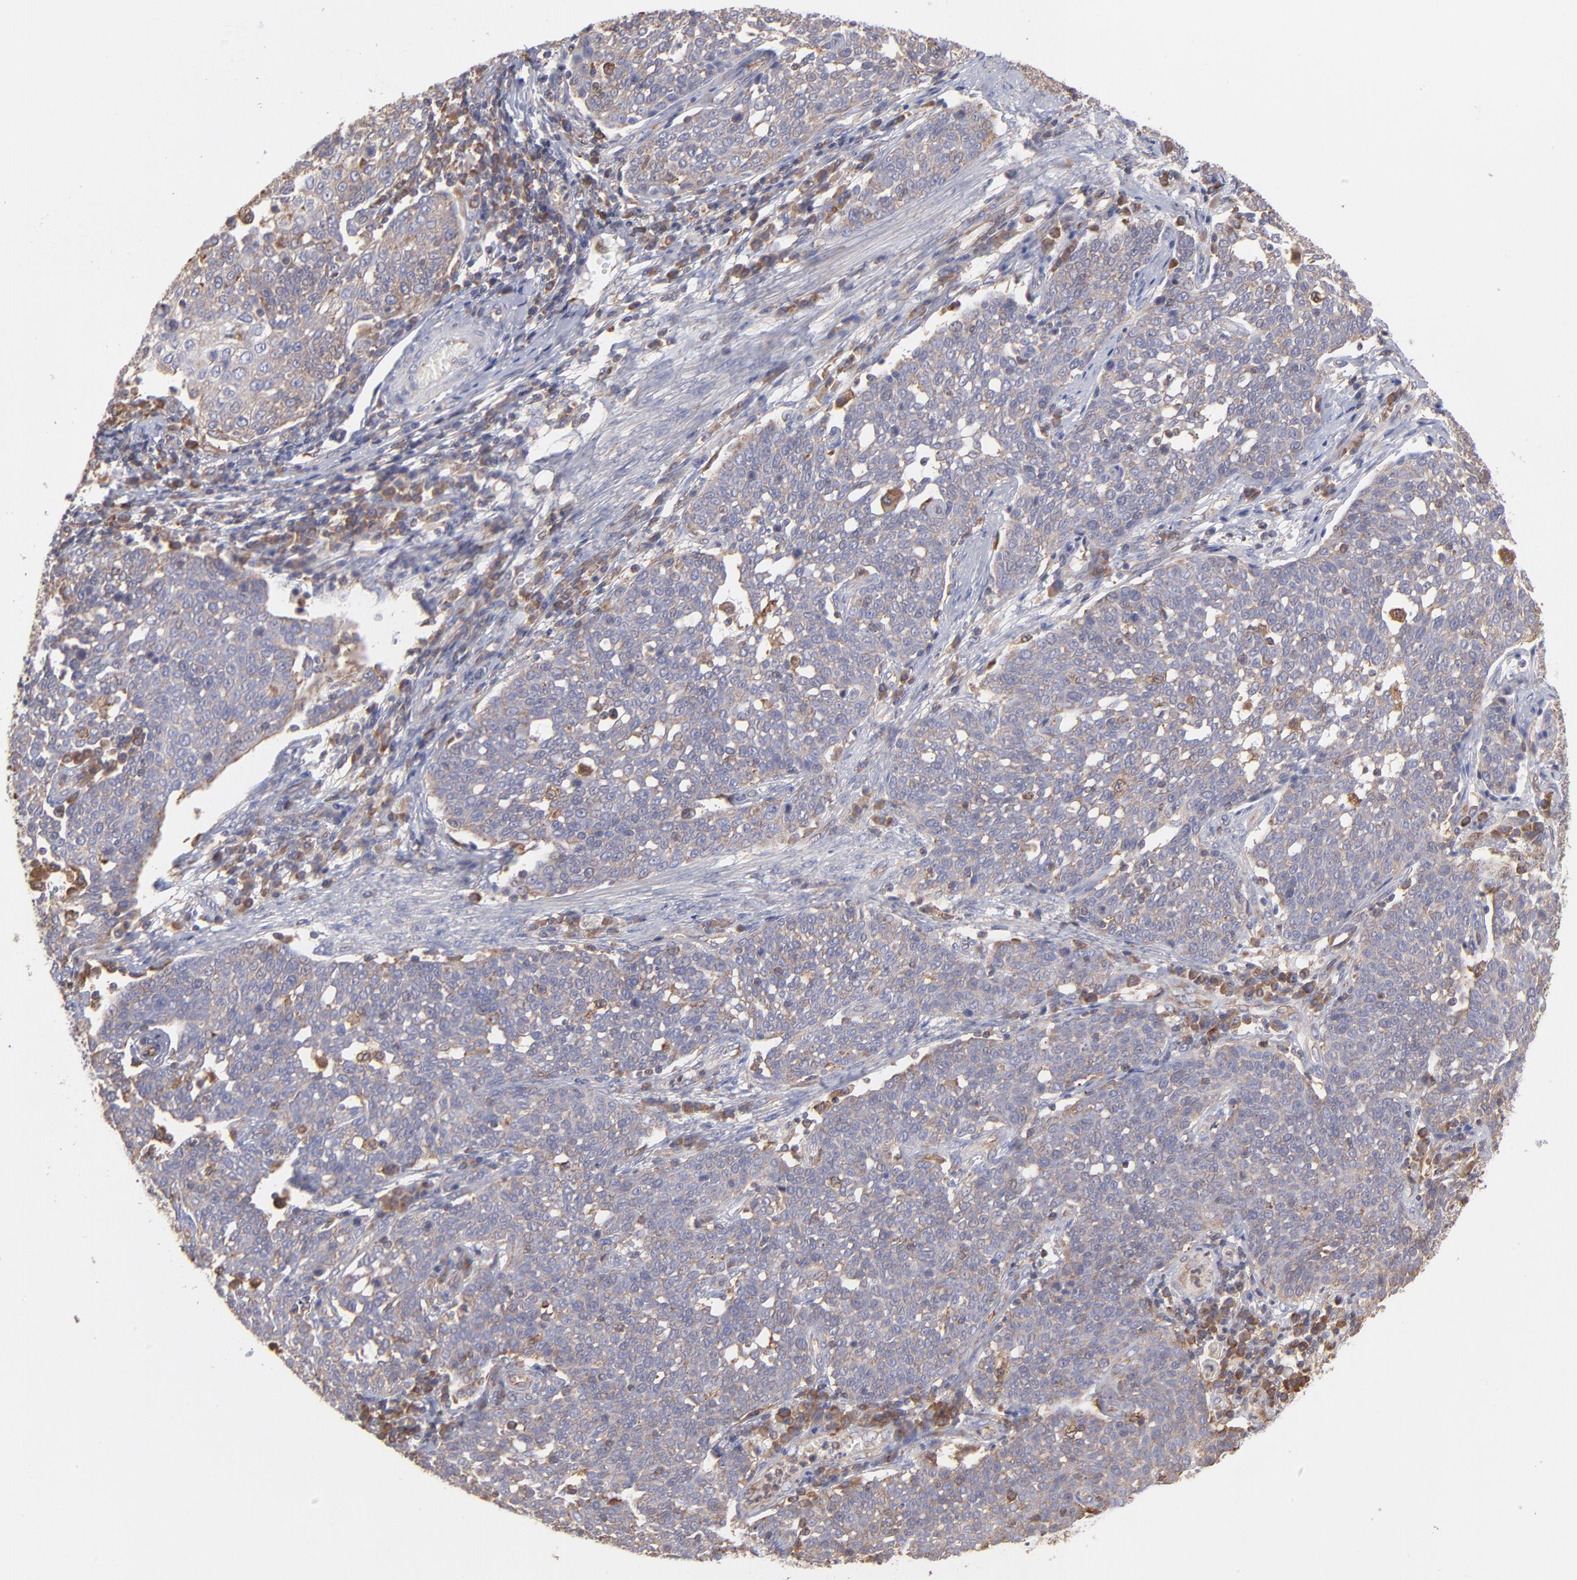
{"staining": {"intensity": "weak", "quantity": "25%-75%", "location": "cytoplasmic/membranous"}, "tissue": "cervical cancer", "cell_type": "Tumor cells", "image_type": "cancer", "snomed": [{"axis": "morphology", "description": "Squamous cell carcinoma, NOS"}, {"axis": "topography", "description": "Cervix"}], "caption": "Squamous cell carcinoma (cervical) stained for a protein displays weak cytoplasmic/membranous positivity in tumor cells.", "gene": "MAPRE1", "patient": {"sex": "female", "age": 34}}